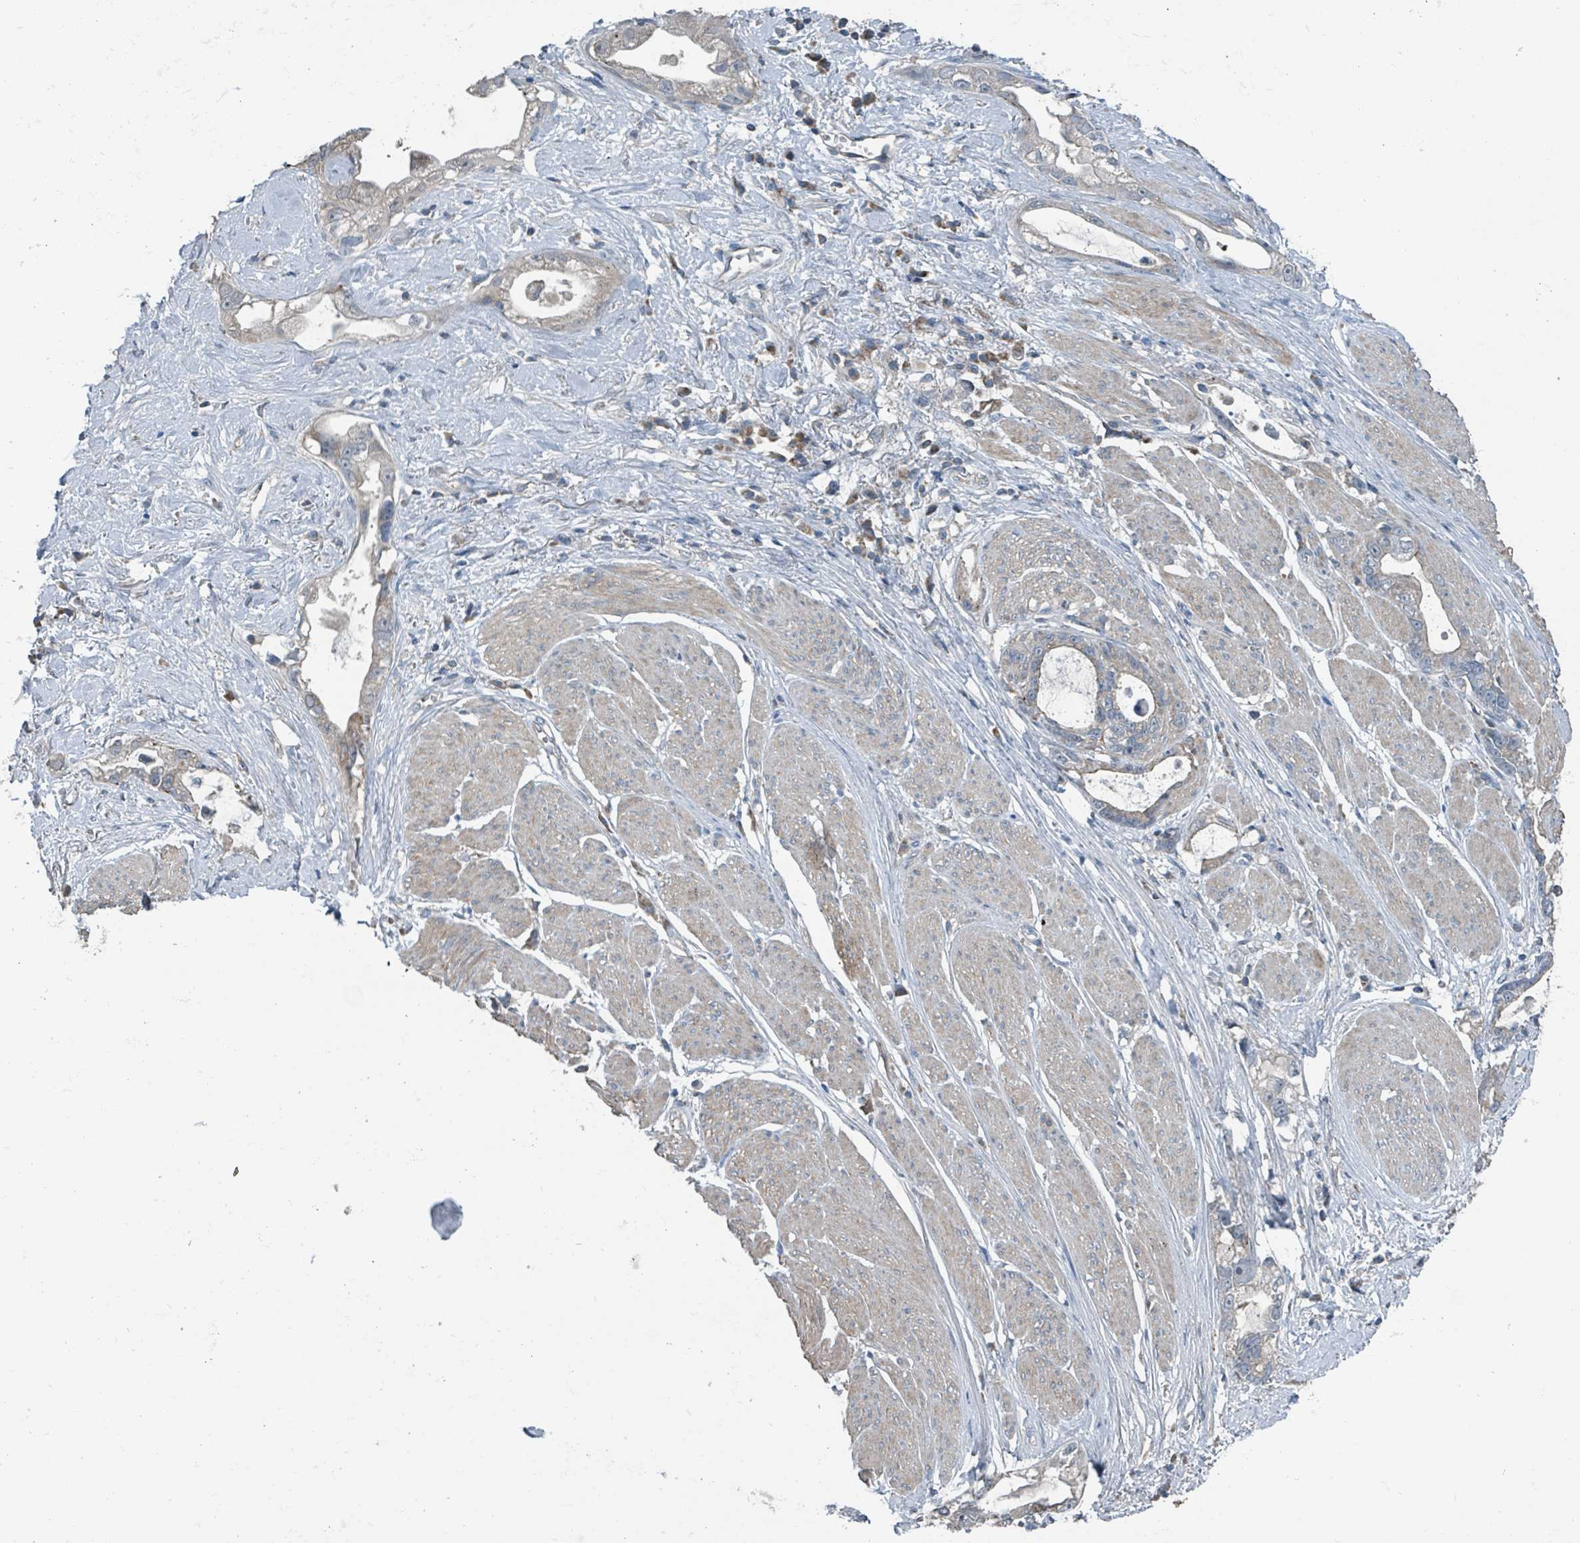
{"staining": {"intensity": "weak", "quantity": "25%-75%", "location": "cytoplasmic/membranous"}, "tissue": "stomach cancer", "cell_type": "Tumor cells", "image_type": "cancer", "snomed": [{"axis": "morphology", "description": "Adenocarcinoma, NOS"}, {"axis": "topography", "description": "Stomach"}], "caption": "Immunohistochemistry (DAB) staining of adenocarcinoma (stomach) displays weak cytoplasmic/membranous protein expression in about 25%-75% of tumor cells.", "gene": "ACBD4", "patient": {"sex": "male", "age": 55}}